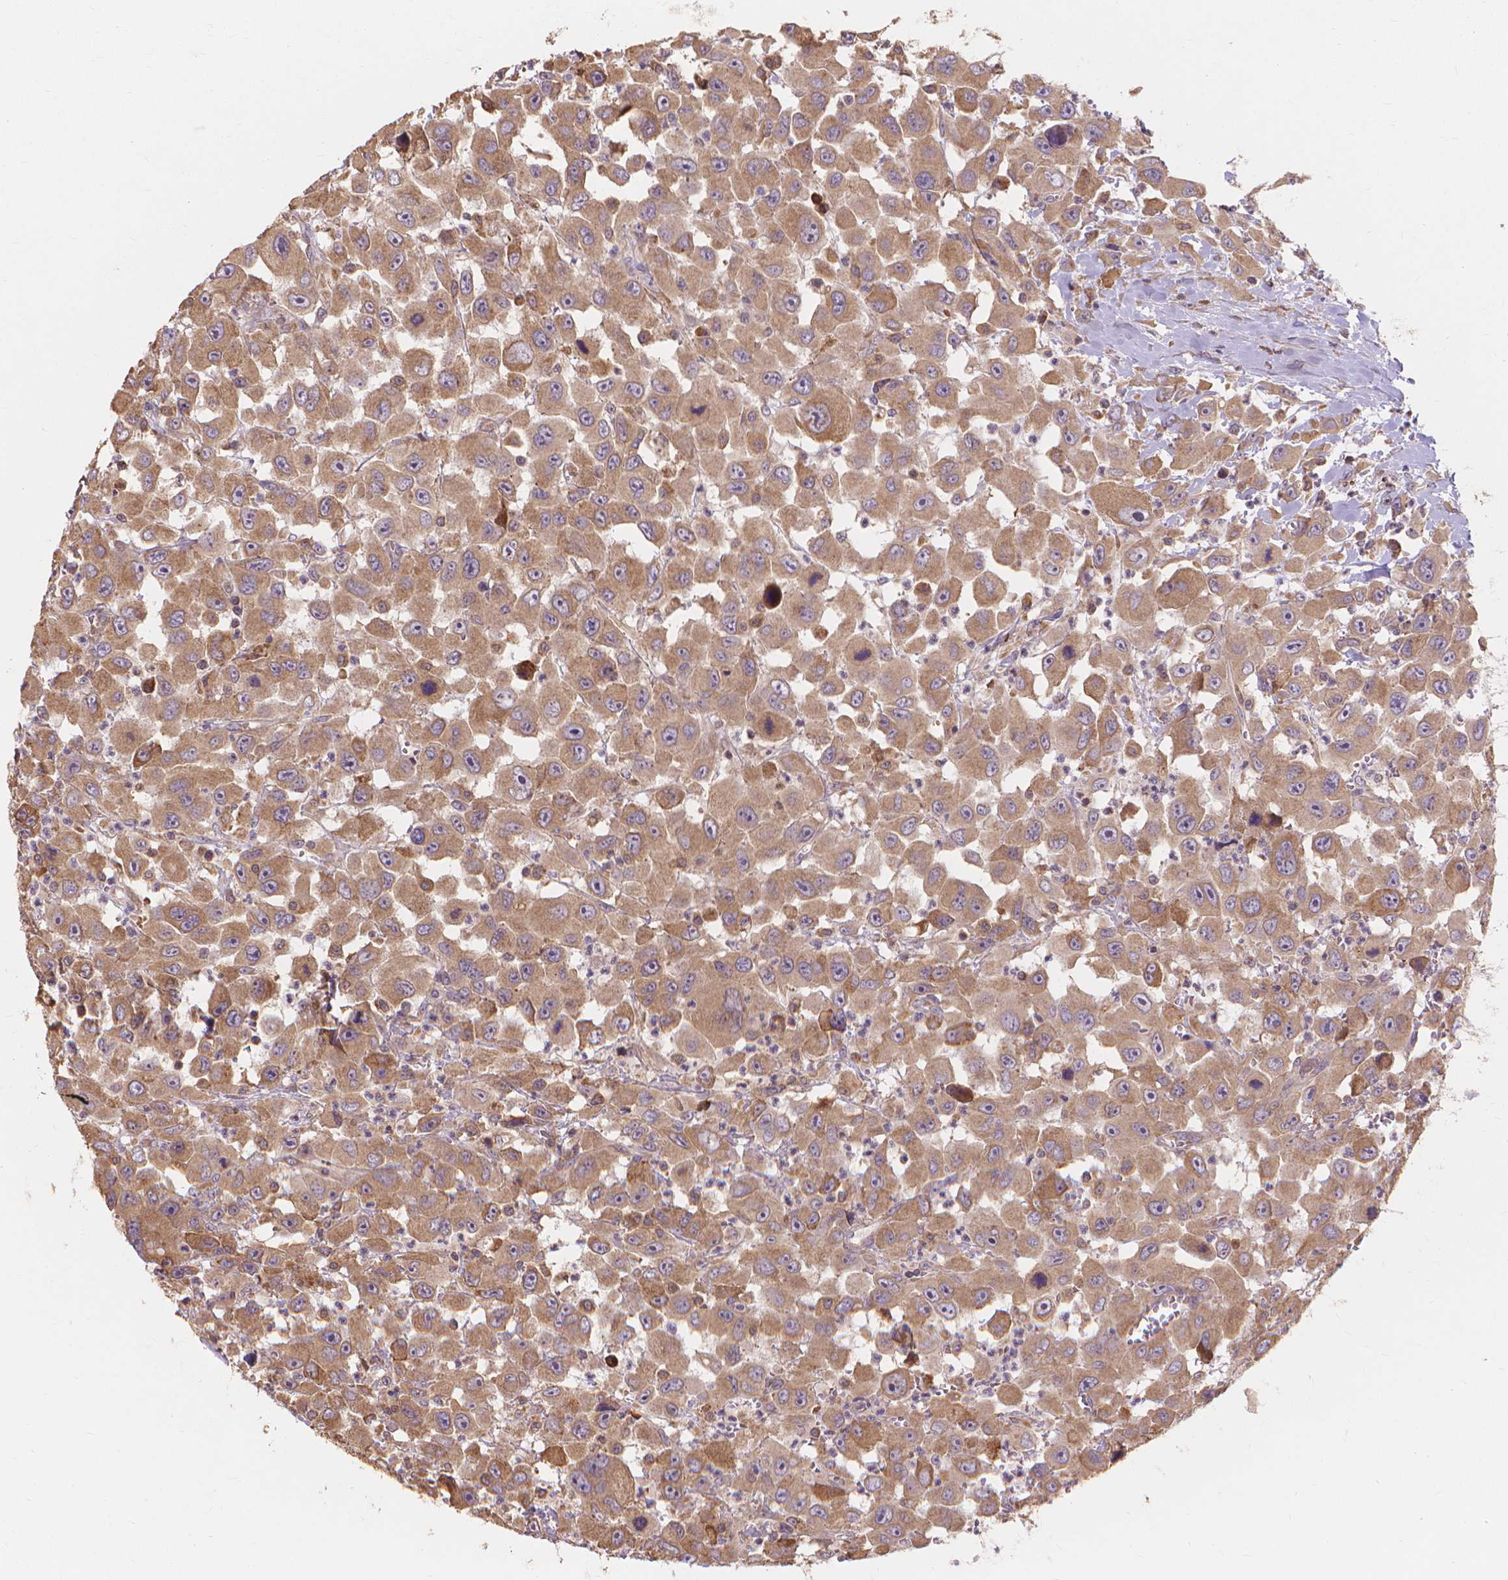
{"staining": {"intensity": "moderate", "quantity": ">75%", "location": "cytoplasmic/membranous"}, "tissue": "head and neck cancer", "cell_type": "Tumor cells", "image_type": "cancer", "snomed": [{"axis": "morphology", "description": "Squamous cell carcinoma, NOS"}, {"axis": "morphology", "description": "Squamous cell carcinoma, metastatic, NOS"}, {"axis": "topography", "description": "Oral tissue"}, {"axis": "topography", "description": "Head-Neck"}], "caption": "Head and neck cancer was stained to show a protein in brown. There is medium levels of moderate cytoplasmic/membranous positivity in about >75% of tumor cells. Immunohistochemistry (ihc) stains the protein in brown and the nuclei are stained blue.", "gene": "TAB2", "patient": {"sex": "female", "age": 85}}